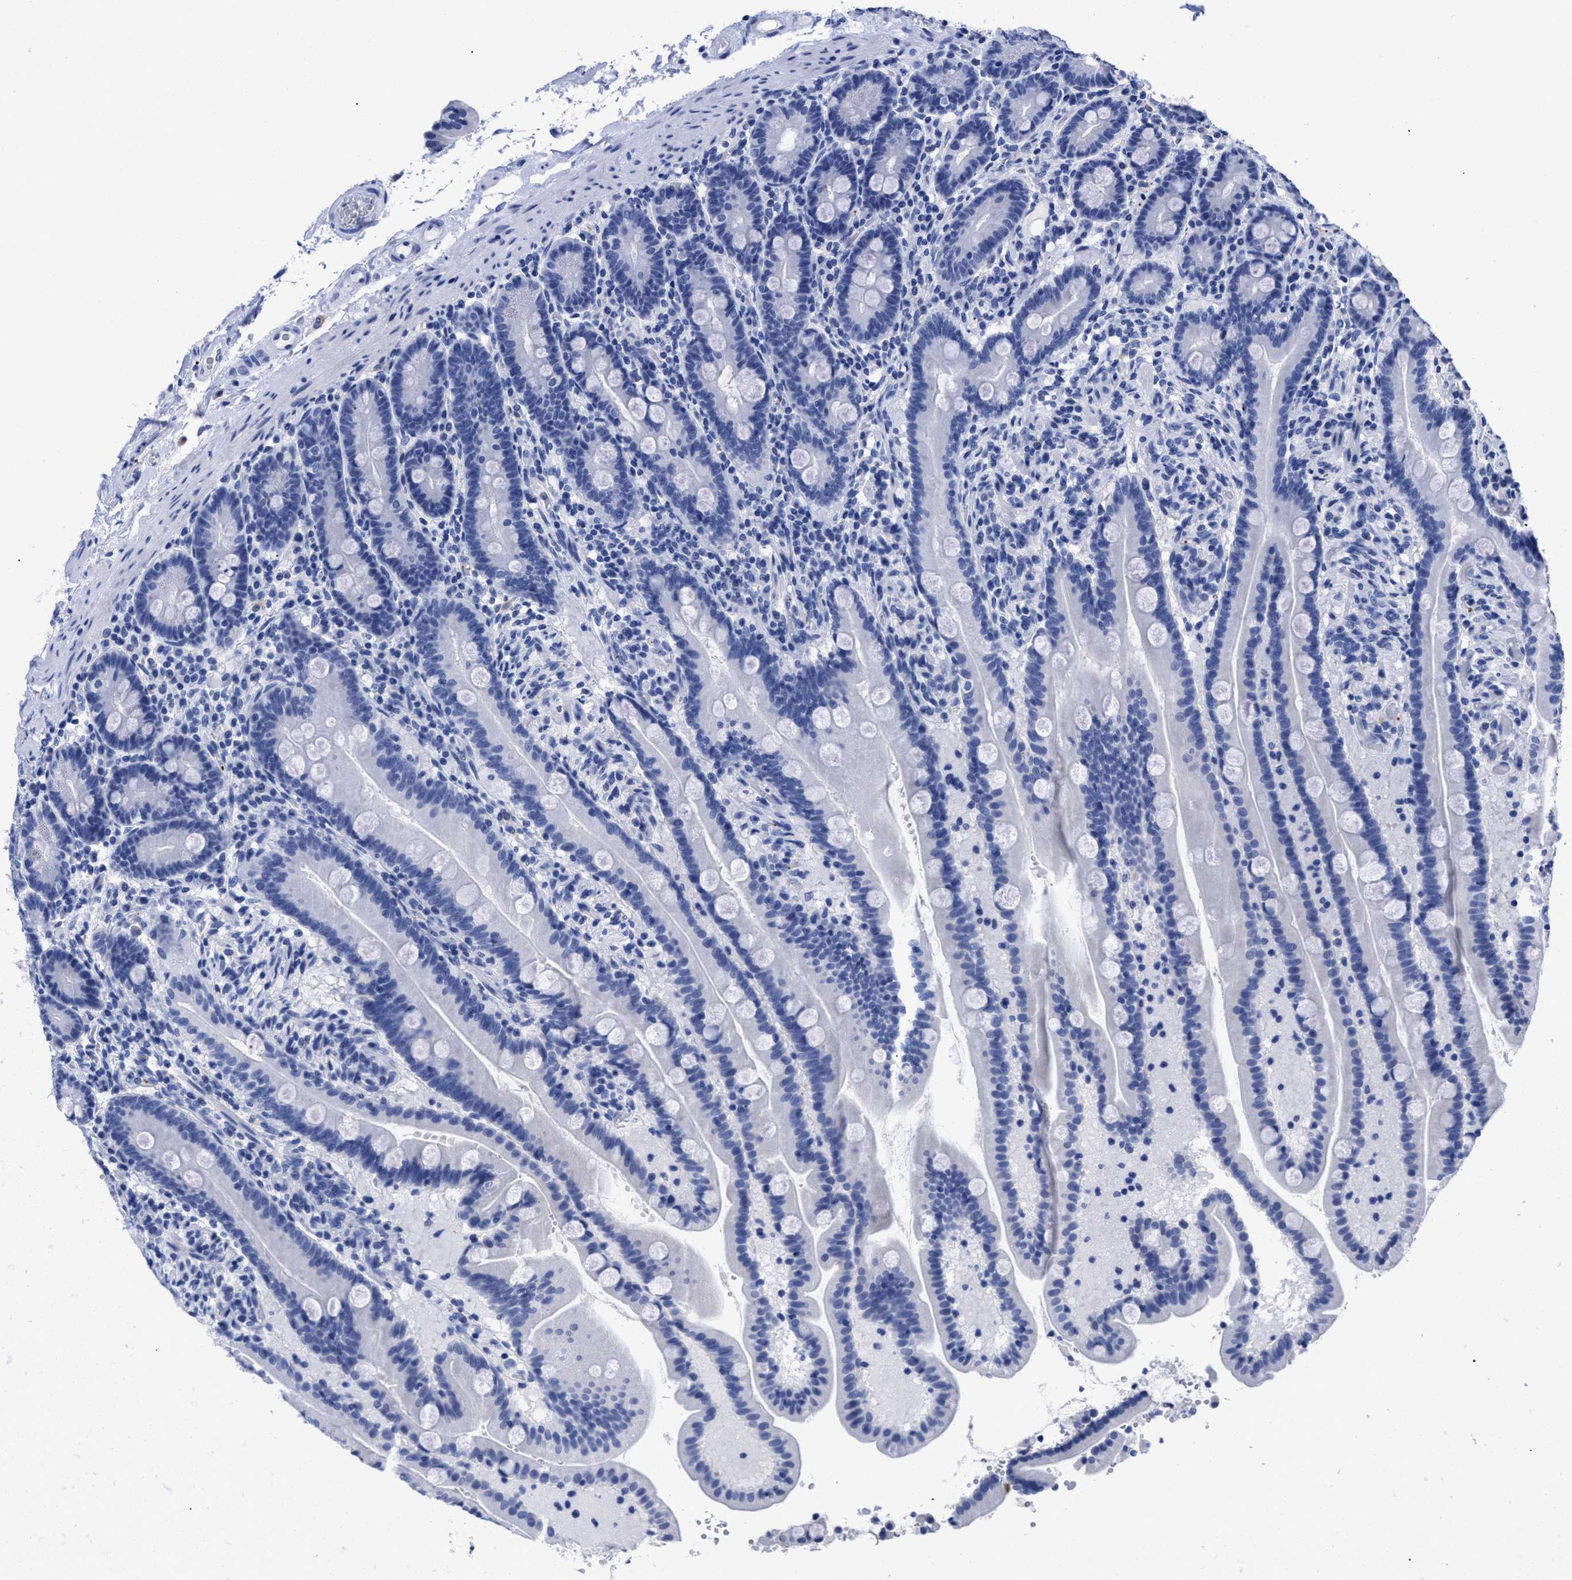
{"staining": {"intensity": "negative", "quantity": "none", "location": "none"}, "tissue": "duodenum", "cell_type": "Glandular cells", "image_type": "normal", "snomed": [{"axis": "morphology", "description": "Normal tissue, NOS"}, {"axis": "topography", "description": "Duodenum"}], "caption": "This image is of unremarkable duodenum stained with IHC to label a protein in brown with the nuclei are counter-stained blue. There is no expression in glandular cells. (DAB (3,3'-diaminobenzidine) immunohistochemistry visualized using brightfield microscopy, high magnification).", "gene": "TREML1", "patient": {"sex": "male", "age": 54}}